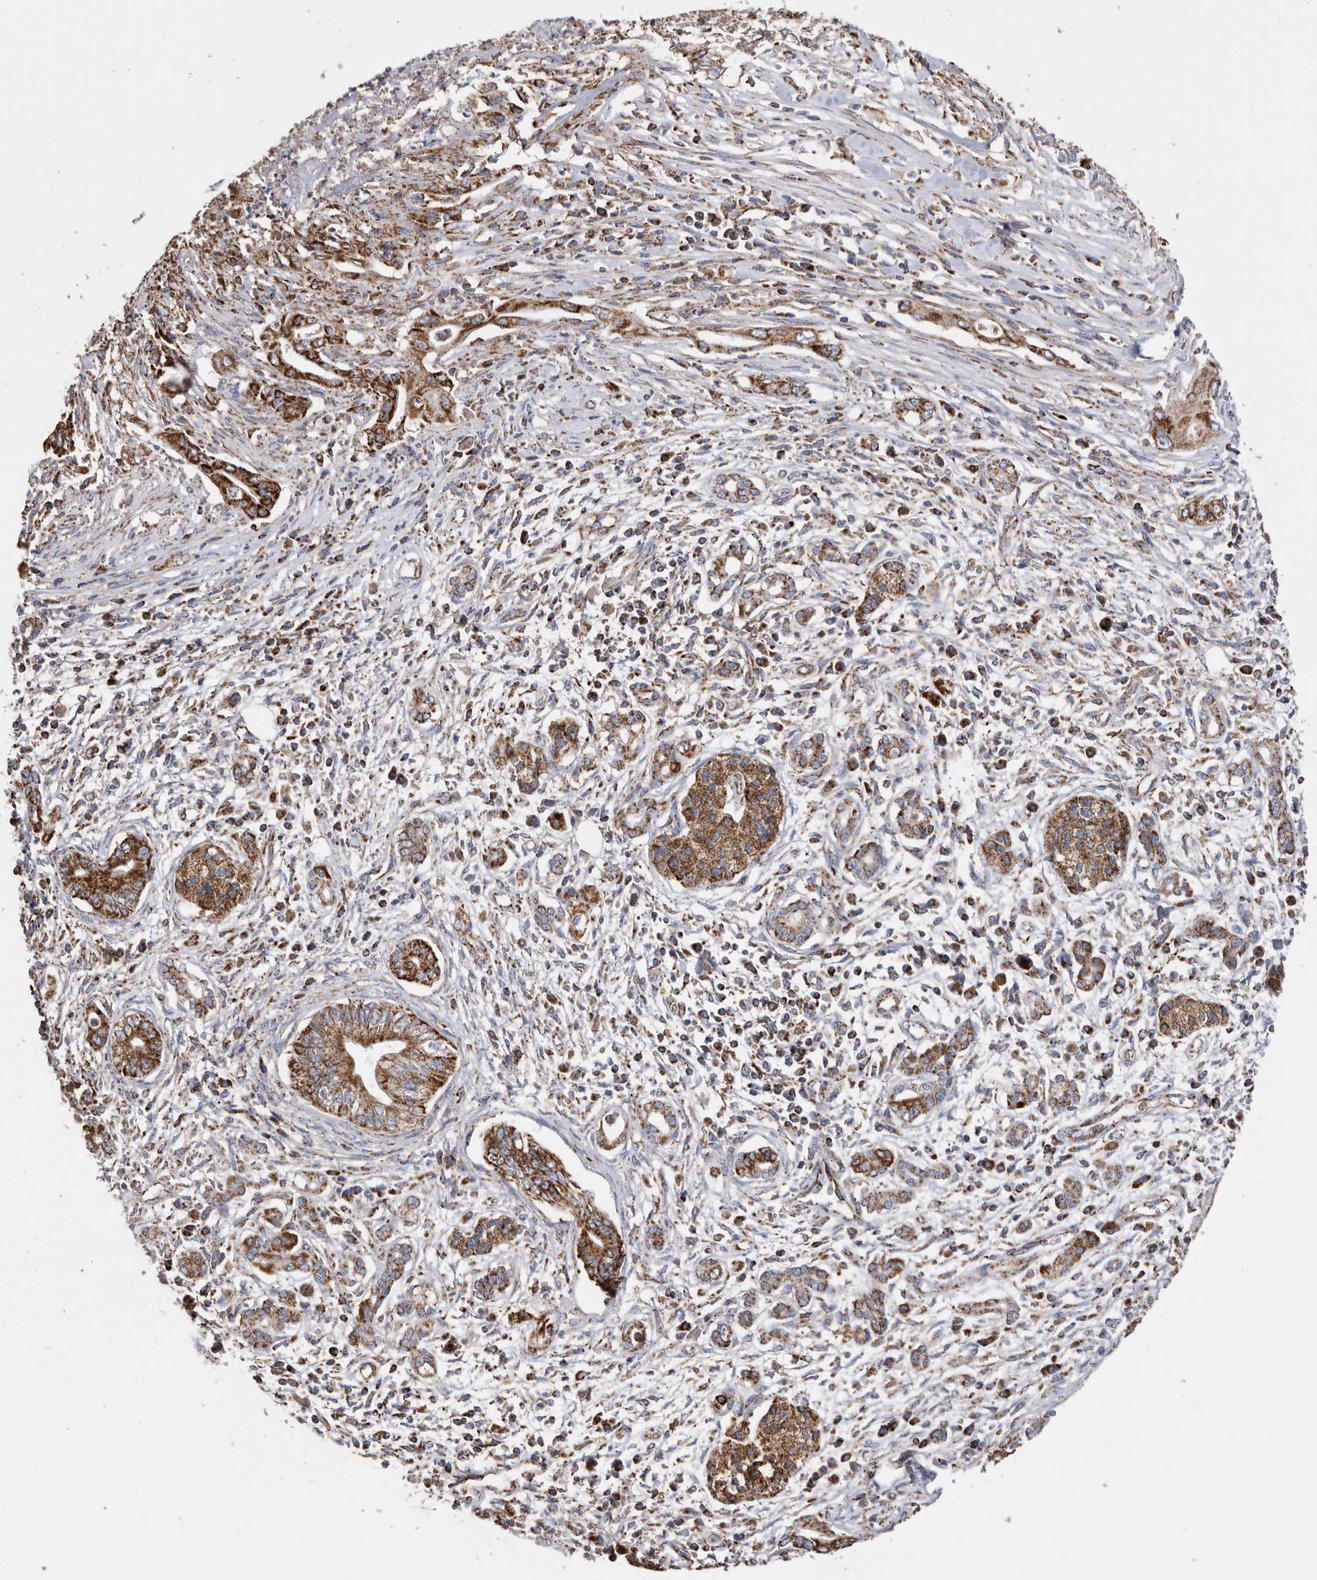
{"staining": {"intensity": "strong", "quantity": ">75%", "location": "cytoplasmic/membranous"}, "tissue": "pancreatic cancer", "cell_type": "Tumor cells", "image_type": "cancer", "snomed": [{"axis": "morphology", "description": "Adenocarcinoma, NOS"}, {"axis": "topography", "description": "Pancreas"}], "caption": "A brown stain labels strong cytoplasmic/membranous staining of a protein in human pancreatic adenocarcinoma tumor cells. Immunohistochemistry stains the protein of interest in brown and the nuclei are stained blue.", "gene": "WFDC1", "patient": {"sex": "male", "age": 58}}